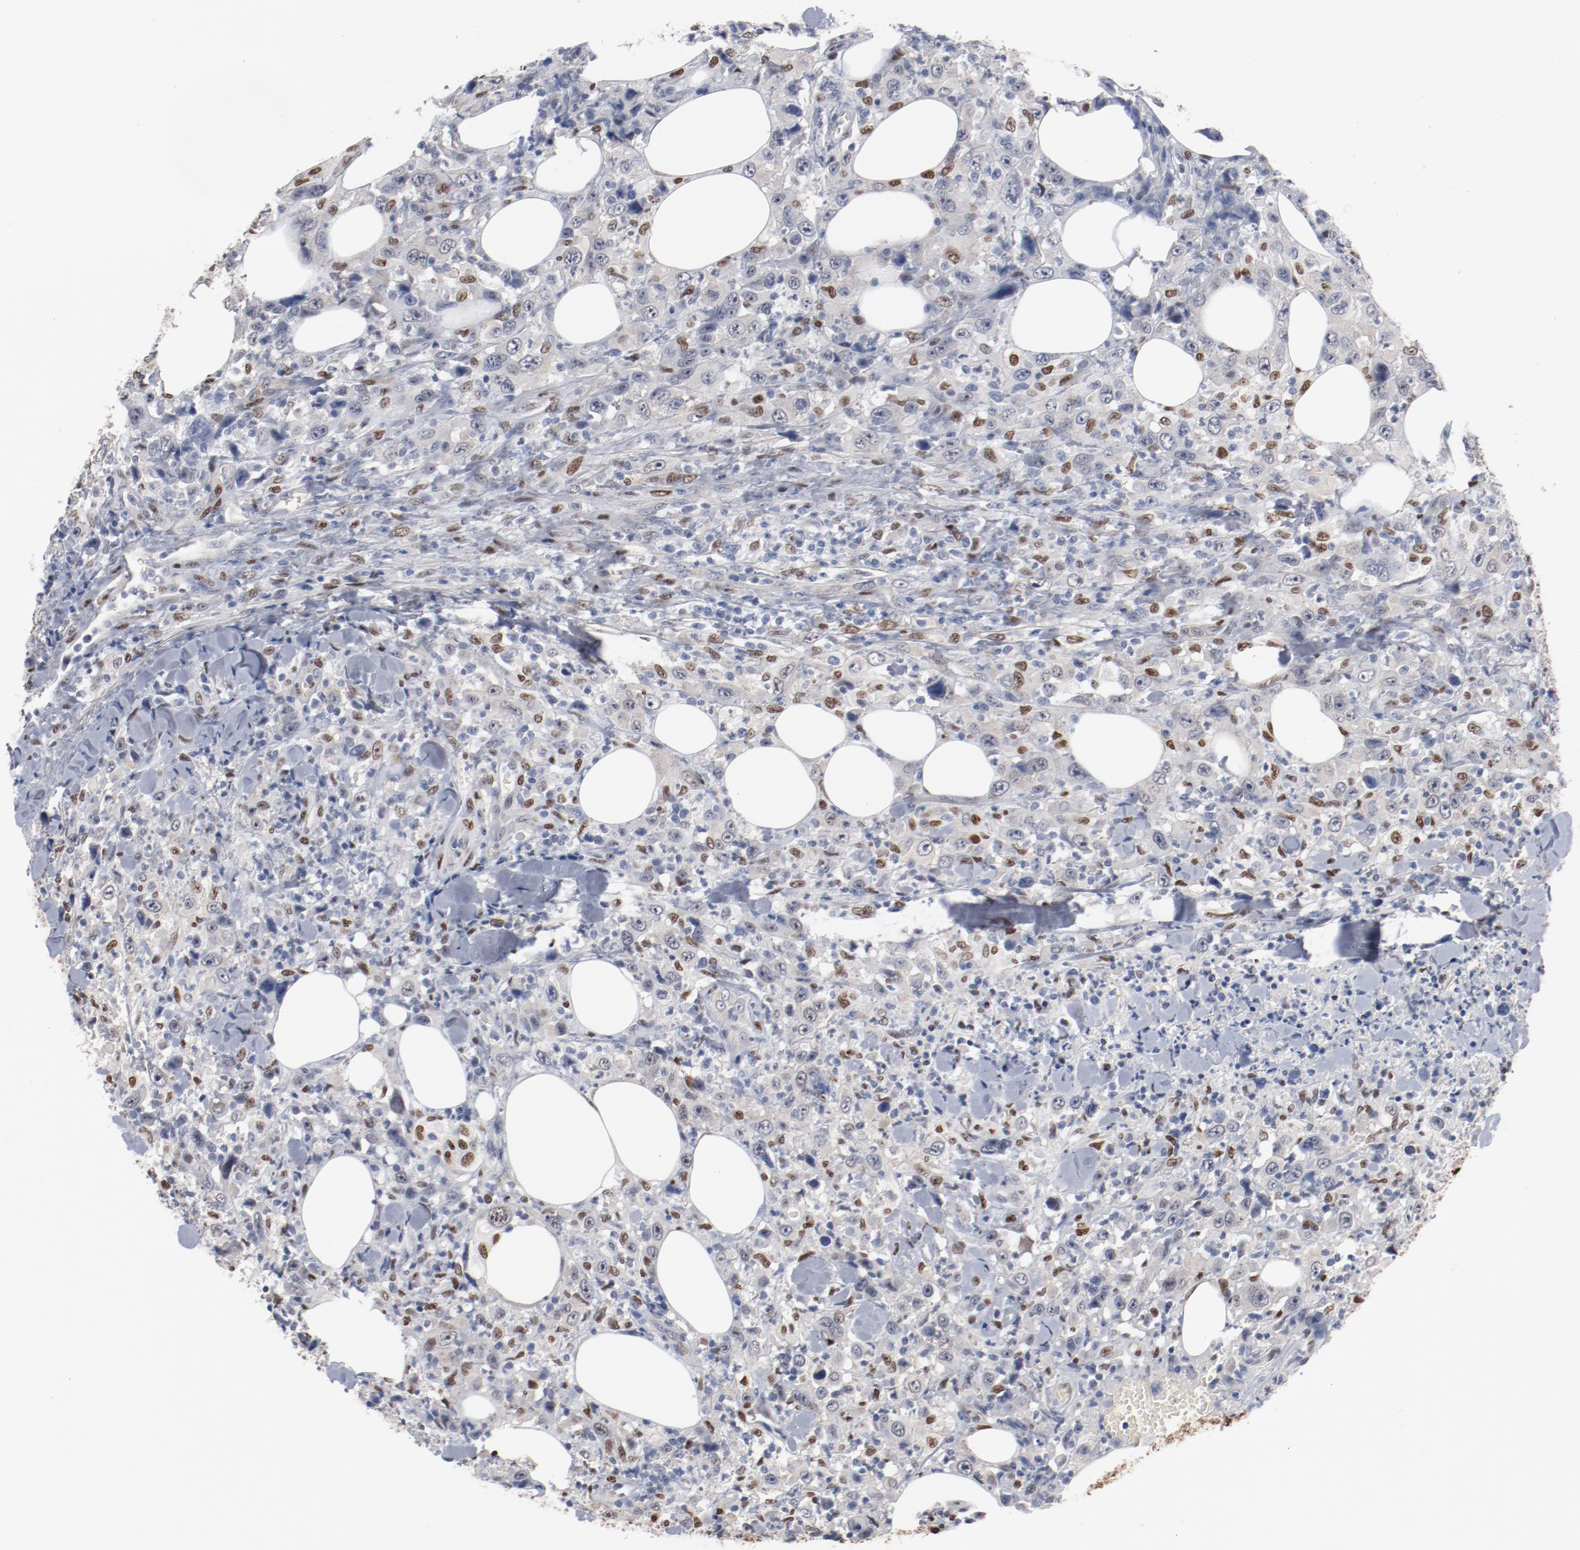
{"staining": {"intensity": "negative", "quantity": "none", "location": "none"}, "tissue": "thyroid cancer", "cell_type": "Tumor cells", "image_type": "cancer", "snomed": [{"axis": "morphology", "description": "Carcinoma, NOS"}, {"axis": "topography", "description": "Thyroid gland"}], "caption": "Immunohistochemistry of human thyroid cancer (carcinoma) displays no staining in tumor cells. The staining was performed using DAB (3,3'-diaminobenzidine) to visualize the protein expression in brown, while the nuclei were stained in blue with hematoxylin (Magnification: 20x).", "gene": "ZEB2", "patient": {"sex": "female", "age": 77}}